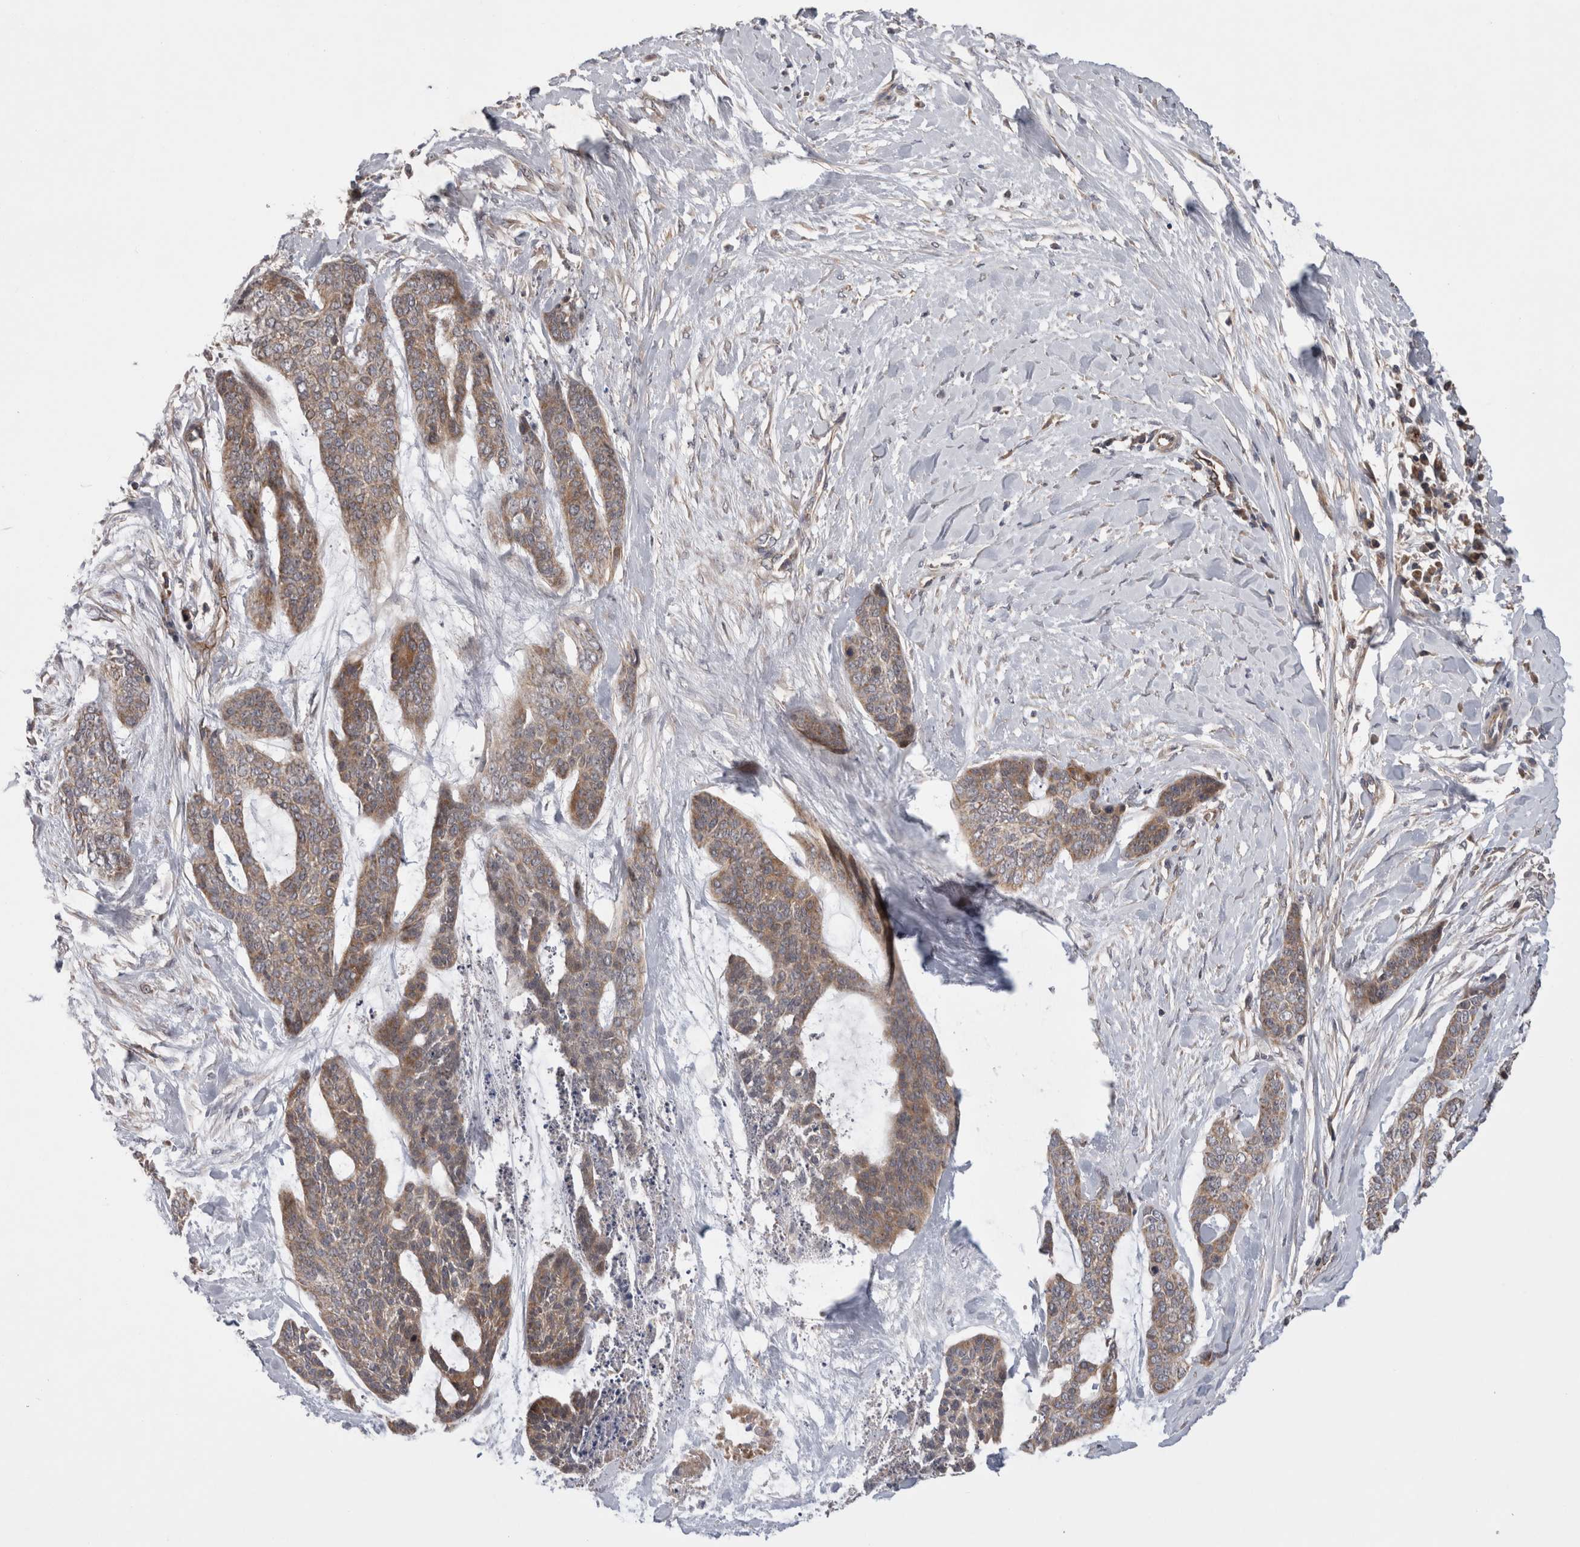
{"staining": {"intensity": "weak", "quantity": ">75%", "location": "cytoplasmic/membranous"}, "tissue": "skin cancer", "cell_type": "Tumor cells", "image_type": "cancer", "snomed": [{"axis": "morphology", "description": "Basal cell carcinoma"}, {"axis": "topography", "description": "Skin"}], "caption": "Protein expression analysis of basal cell carcinoma (skin) displays weak cytoplasmic/membranous positivity in about >75% of tumor cells.", "gene": "DARS2", "patient": {"sex": "female", "age": 64}}